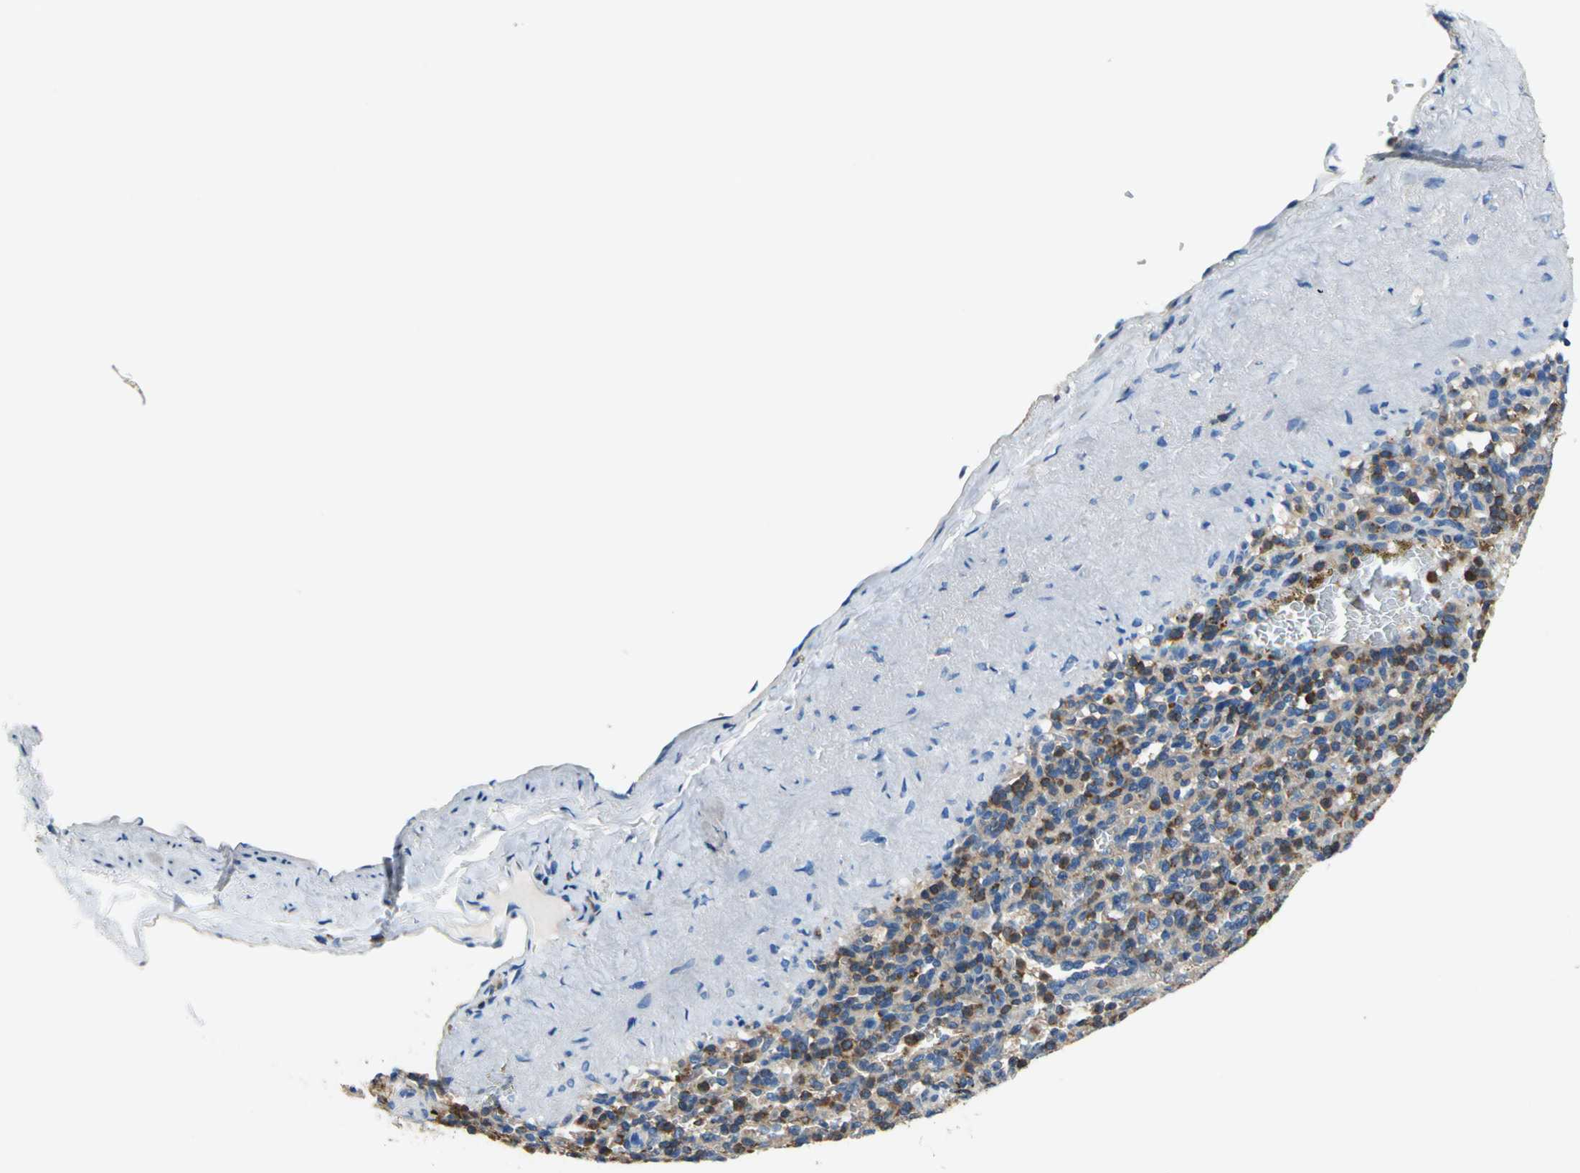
{"staining": {"intensity": "moderate", "quantity": "25%-75%", "location": "cytoplasmic/membranous"}, "tissue": "spleen", "cell_type": "Cells in red pulp", "image_type": "normal", "snomed": [{"axis": "morphology", "description": "Normal tissue, NOS"}, {"axis": "topography", "description": "Spleen"}], "caption": "Cells in red pulp demonstrate medium levels of moderate cytoplasmic/membranous expression in approximately 25%-75% of cells in unremarkable human spleen. The staining is performed using DAB brown chromogen to label protein expression. The nuclei are counter-stained blue using hematoxylin.", "gene": "SEPTIN11", "patient": {"sex": "female", "age": 74}}